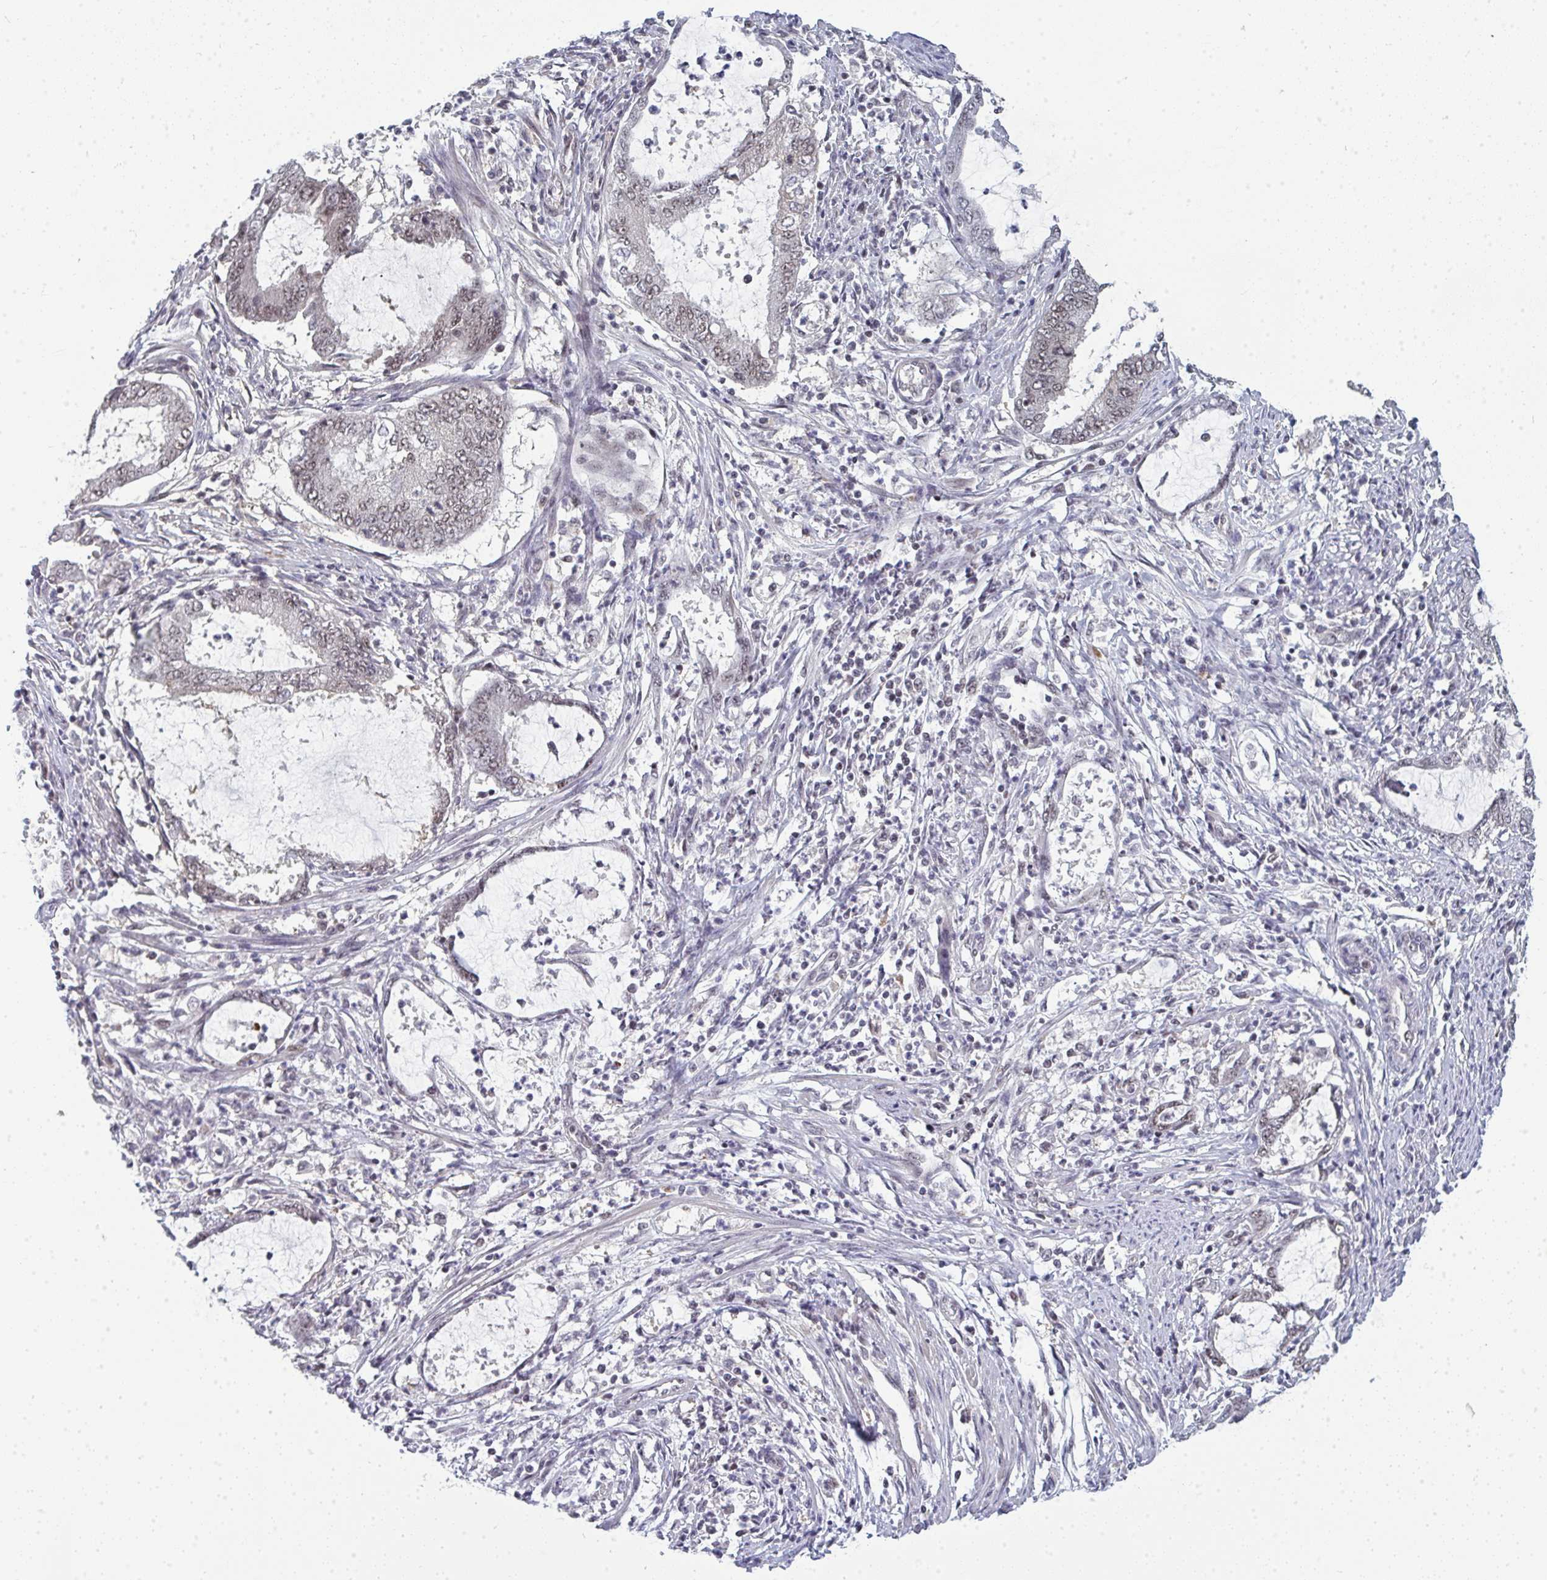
{"staining": {"intensity": "weak", "quantity": ">75%", "location": "nuclear"}, "tissue": "endometrial cancer", "cell_type": "Tumor cells", "image_type": "cancer", "snomed": [{"axis": "morphology", "description": "Adenocarcinoma, NOS"}, {"axis": "topography", "description": "Endometrium"}], "caption": "Immunohistochemistry image of human endometrial adenocarcinoma stained for a protein (brown), which displays low levels of weak nuclear positivity in about >75% of tumor cells.", "gene": "ATF1", "patient": {"sex": "female", "age": 51}}